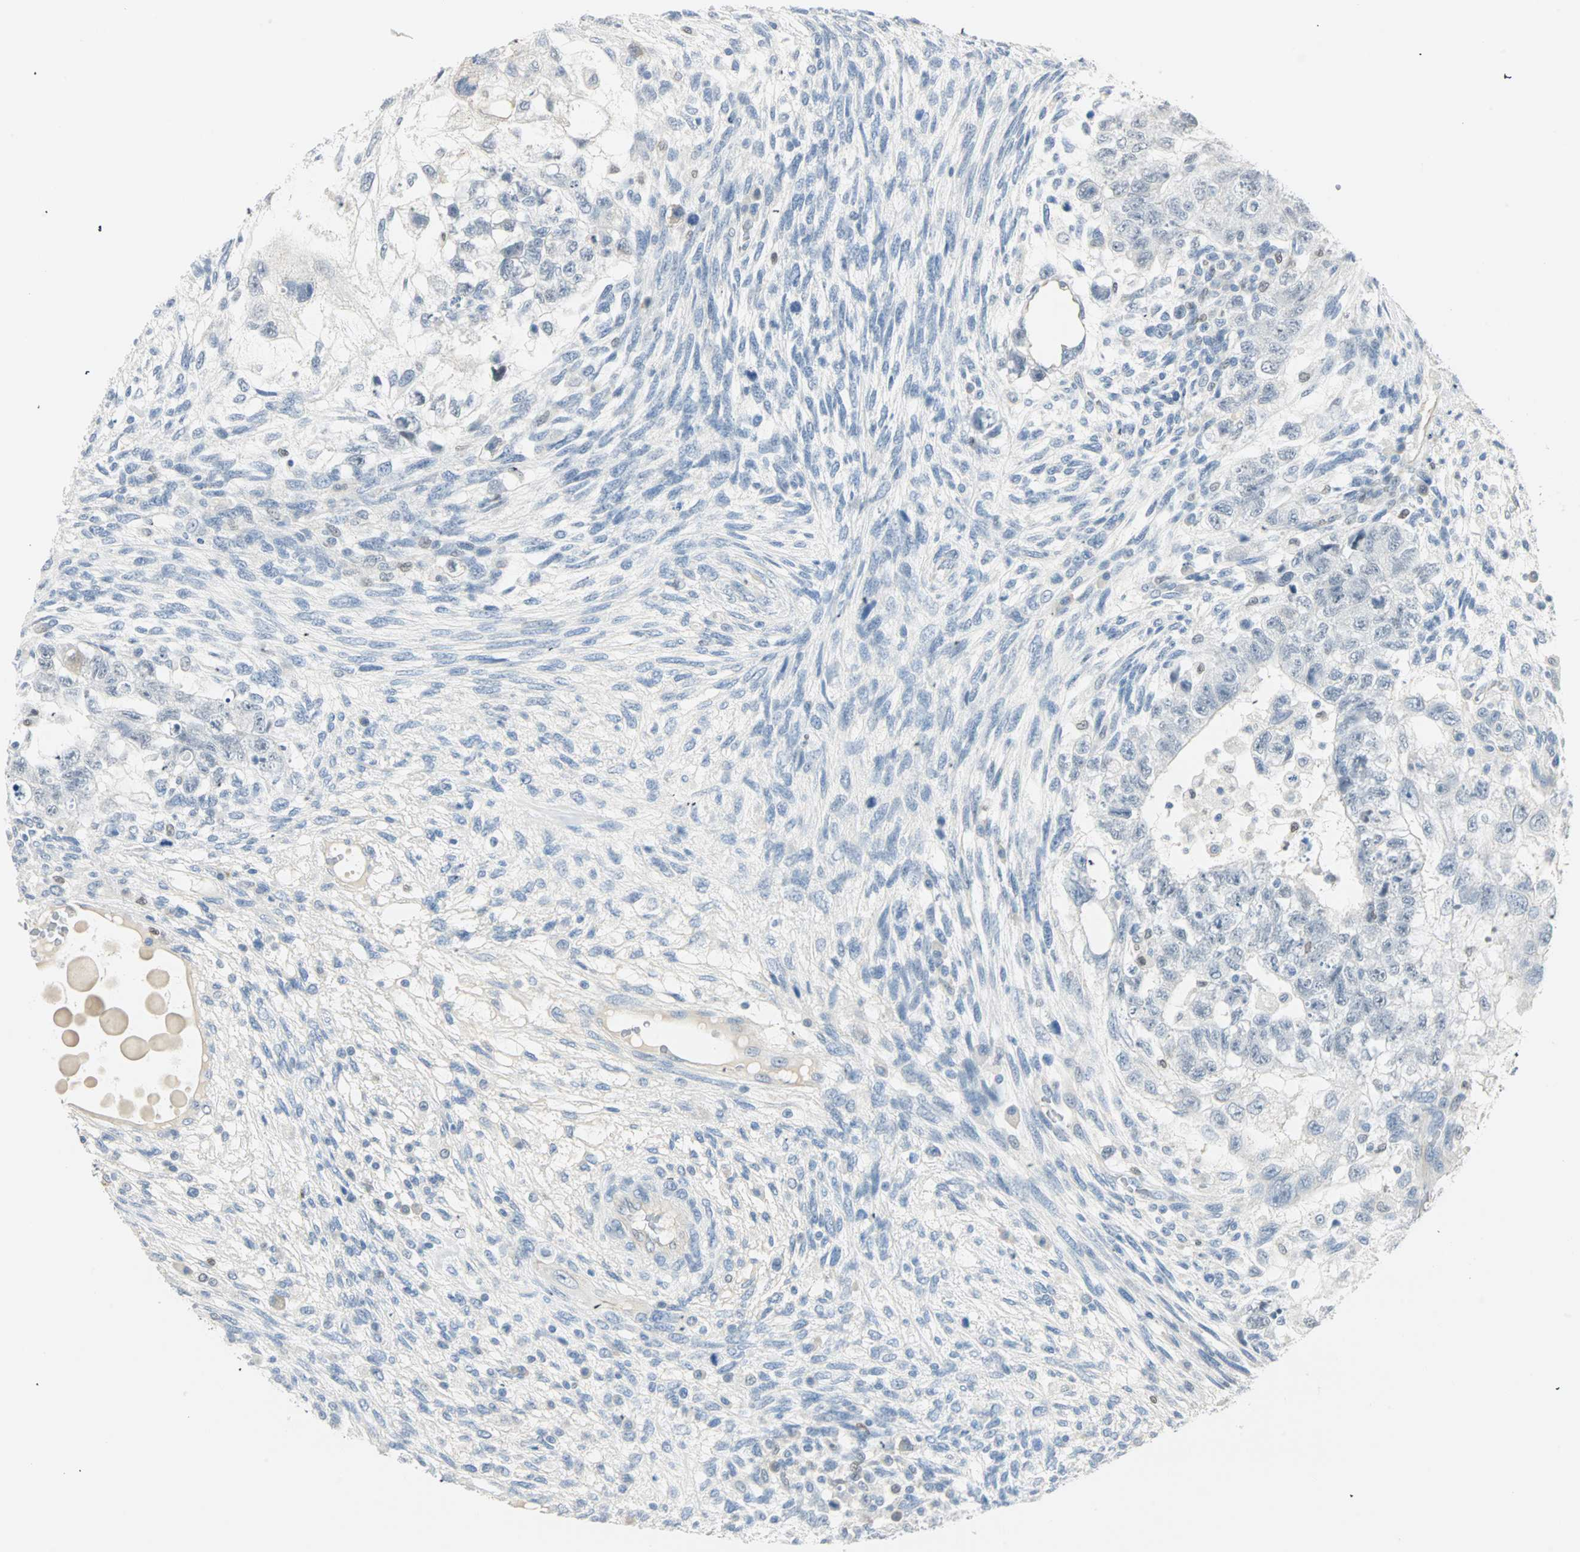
{"staining": {"intensity": "negative", "quantity": "none", "location": "none"}, "tissue": "testis cancer", "cell_type": "Tumor cells", "image_type": "cancer", "snomed": [{"axis": "morphology", "description": "Normal tissue, NOS"}, {"axis": "morphology", "description": "Carcinoma, Embryonal, NOS"}, {"axis": "topography", "description": "Testis"}], "caption": "IHC image of neoplastic tissue: human testis embryonal carcinoma stained with DAB (3,3'-diaminobenzidine) reveals no significant protein expression in tumor cells.", "gene": "MLLT10", "patient": {"sex": "male", "age": 36}}